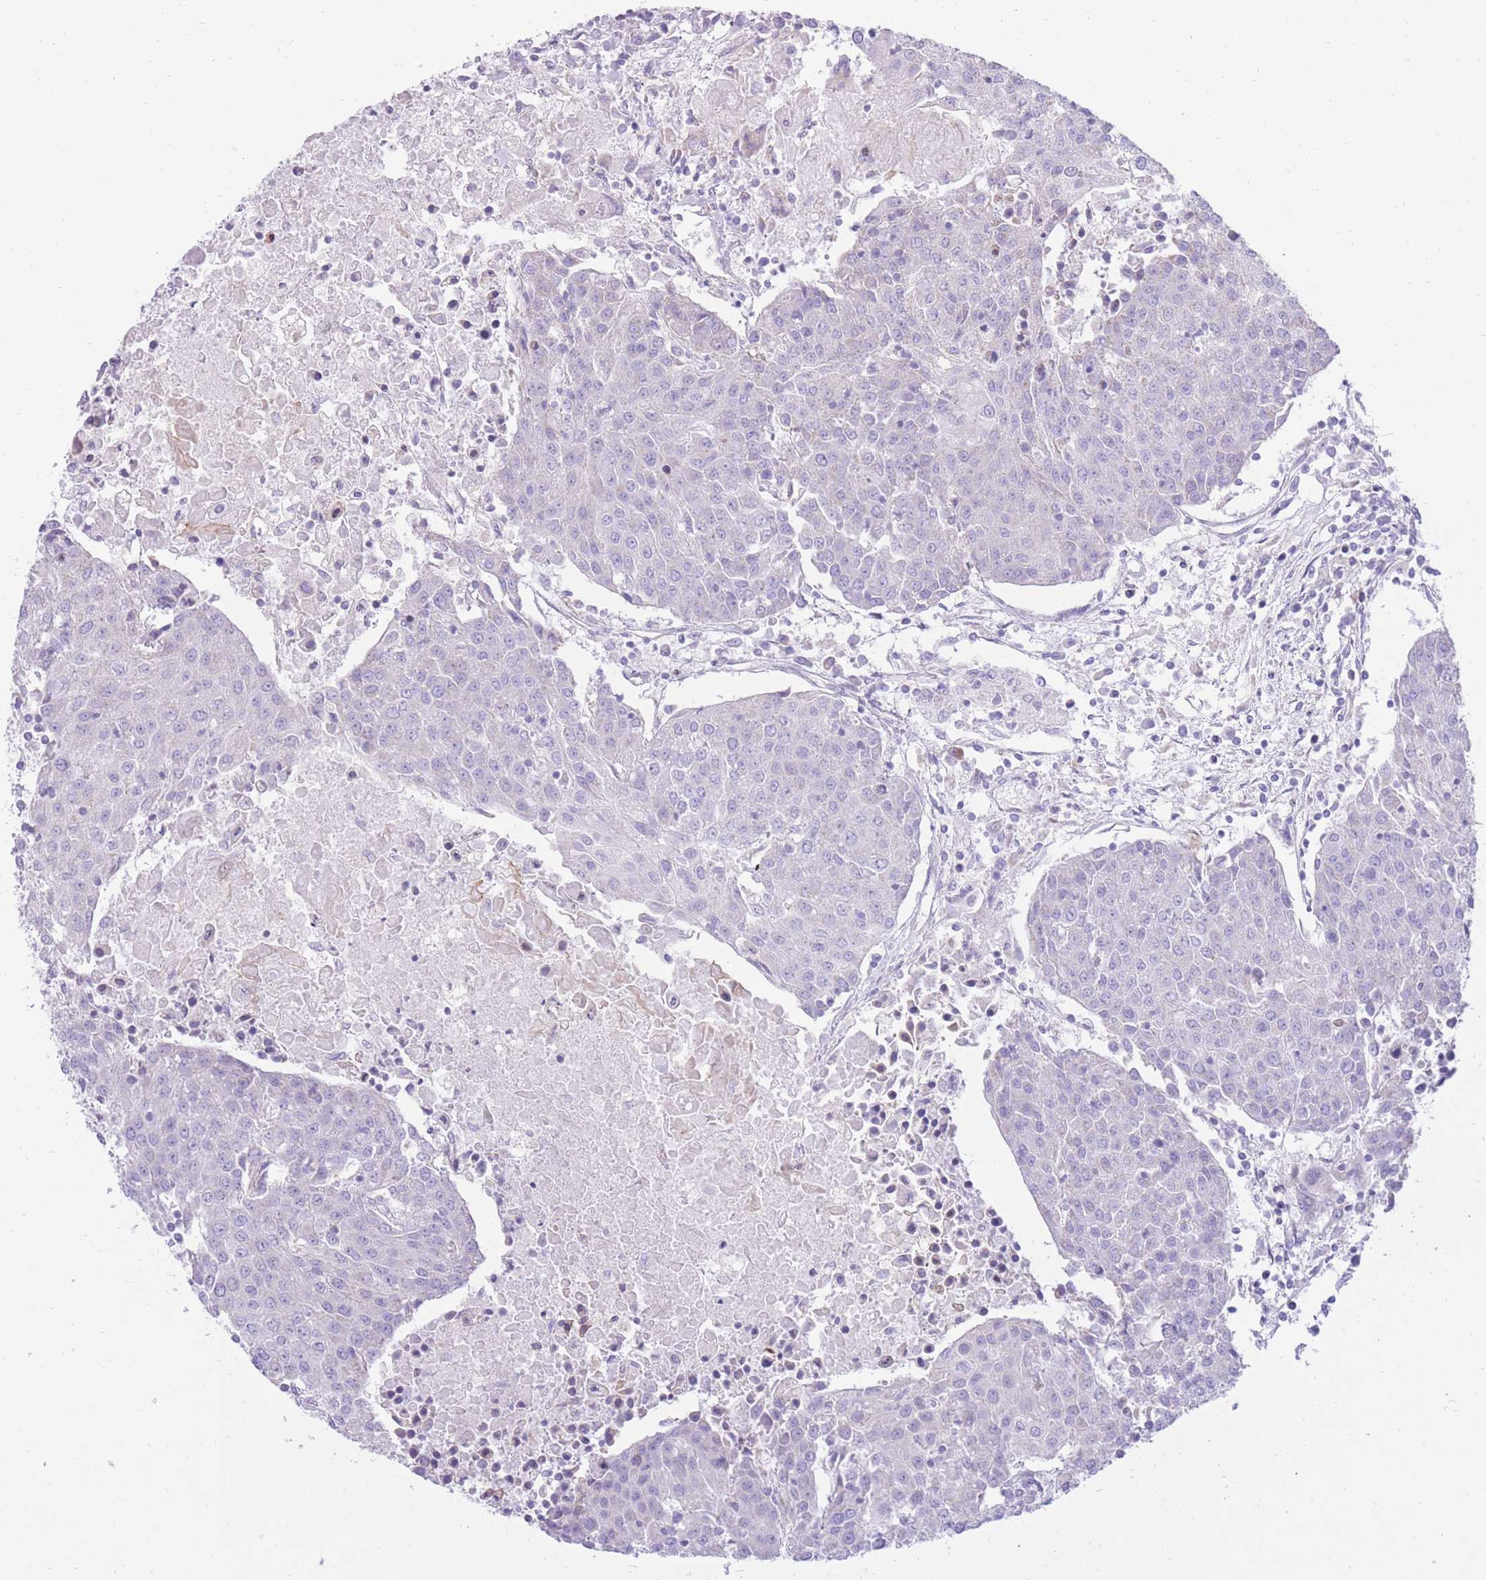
{"staining": {"intensity": "negative", "quantity": "none", "location": "none"}, "tissue": "urothelial cancer", "cell_type": "Tumor cells", "image_type": "cancer", "snomed": [{"axis": "morphology", "description": "Urothelial carcinoma, High grade"}, {"axis": "topography", "description": "Urinary bladder"}], "caption": "This is an IHC histopathology image of human urothelial cancer. There is no positivity in tumor cells.", "gene": "SLC4A4", "patient": {"sex": "female", "age": 85}}